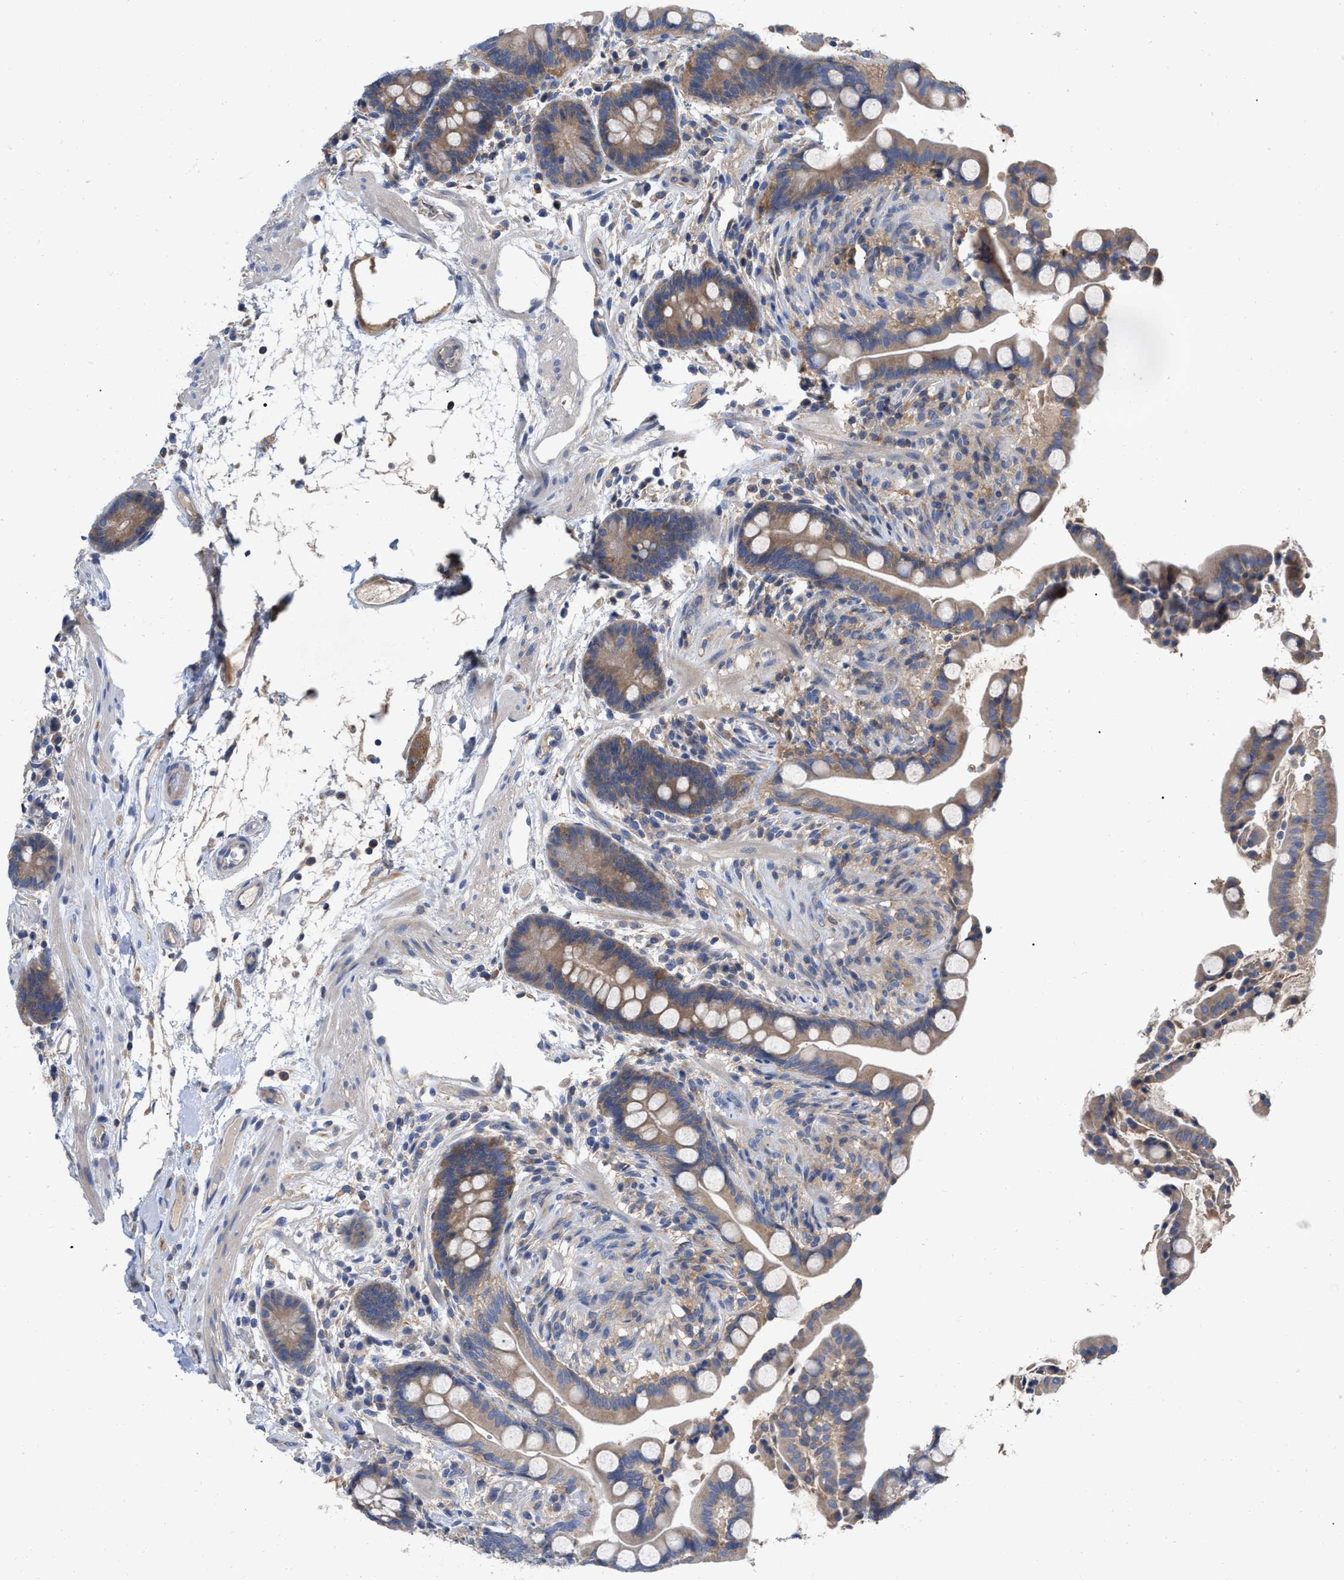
{"staining": {"intensity": "weak", "quantity": ">75%", "location": "cytoplasmic/membranous"}, "tissue": "colon", "cell_type": "Endothelial cells", "image_type": "normal", "snomed": [{"axis": "morphology", "description": "Normal tissue, NOS"}, {"axis": "topography", "description": "Colon"}], "caption": "The micrograph shows immunohistochemical staining of normal colon. There is weak cytoplasmic/membranous positivity is present in about >75% of endothelial cells.", "gene": "RAP1GDS1", "patient": {"sex": "male", "age": 73}}